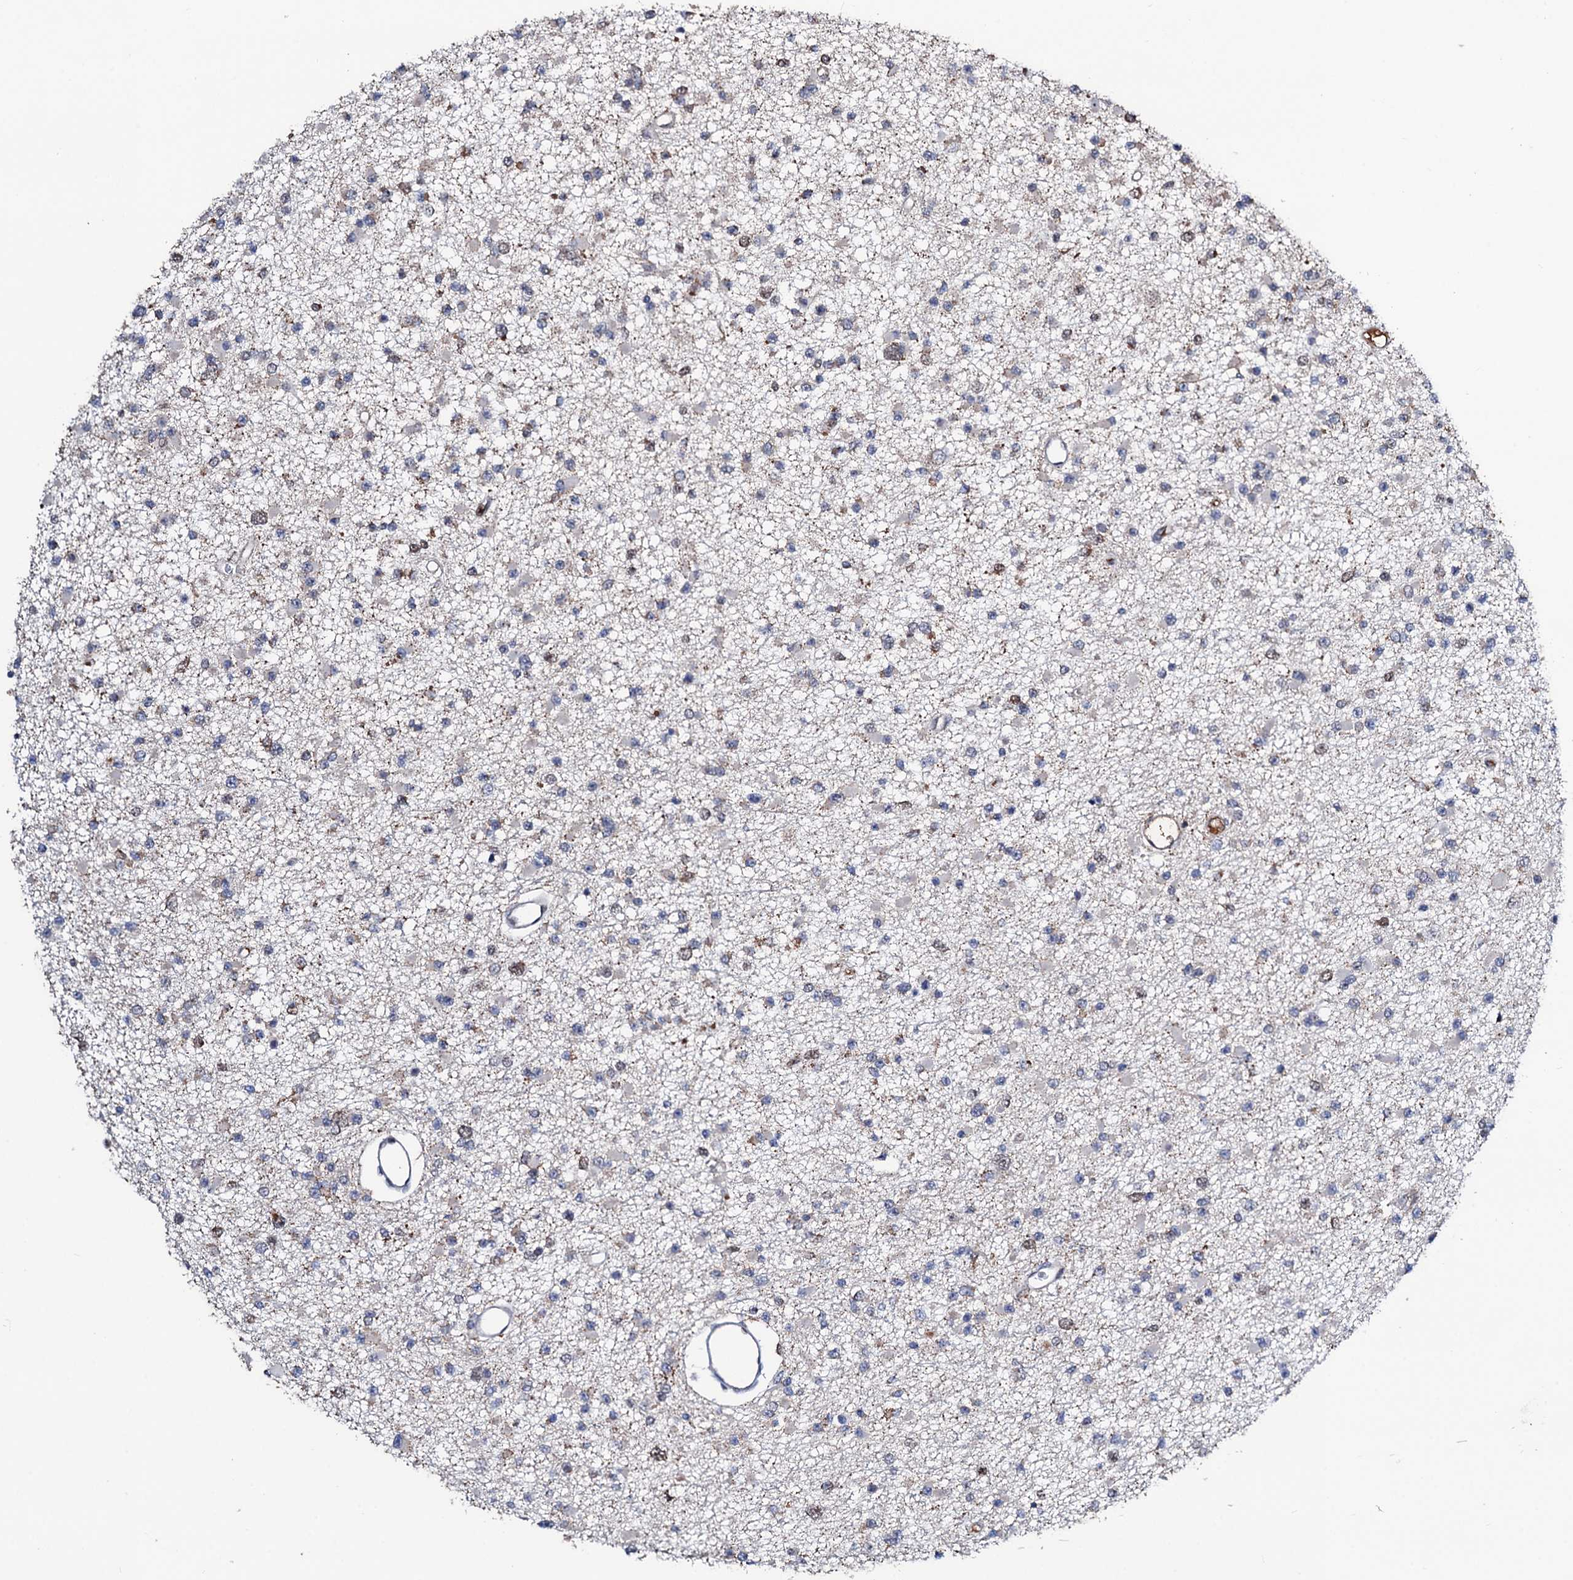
{"staining": {"intensity": "negative", "quantity": "none", "location": "none"}, "tissue": "glioma", "cell_type": "Tumor cells", "image_type": "cancer", "snomed": [{"axis": "morphology", "description": "Glioma, malignant, Low grade"}, {"axis": "topography", "description": "Brain"}], "caption": "Tumor cells are negative for brown protein staining in malignant glioma (low-grade).", "gene": "KIF18A", "patient": {"sex": "female", "age": 22}}